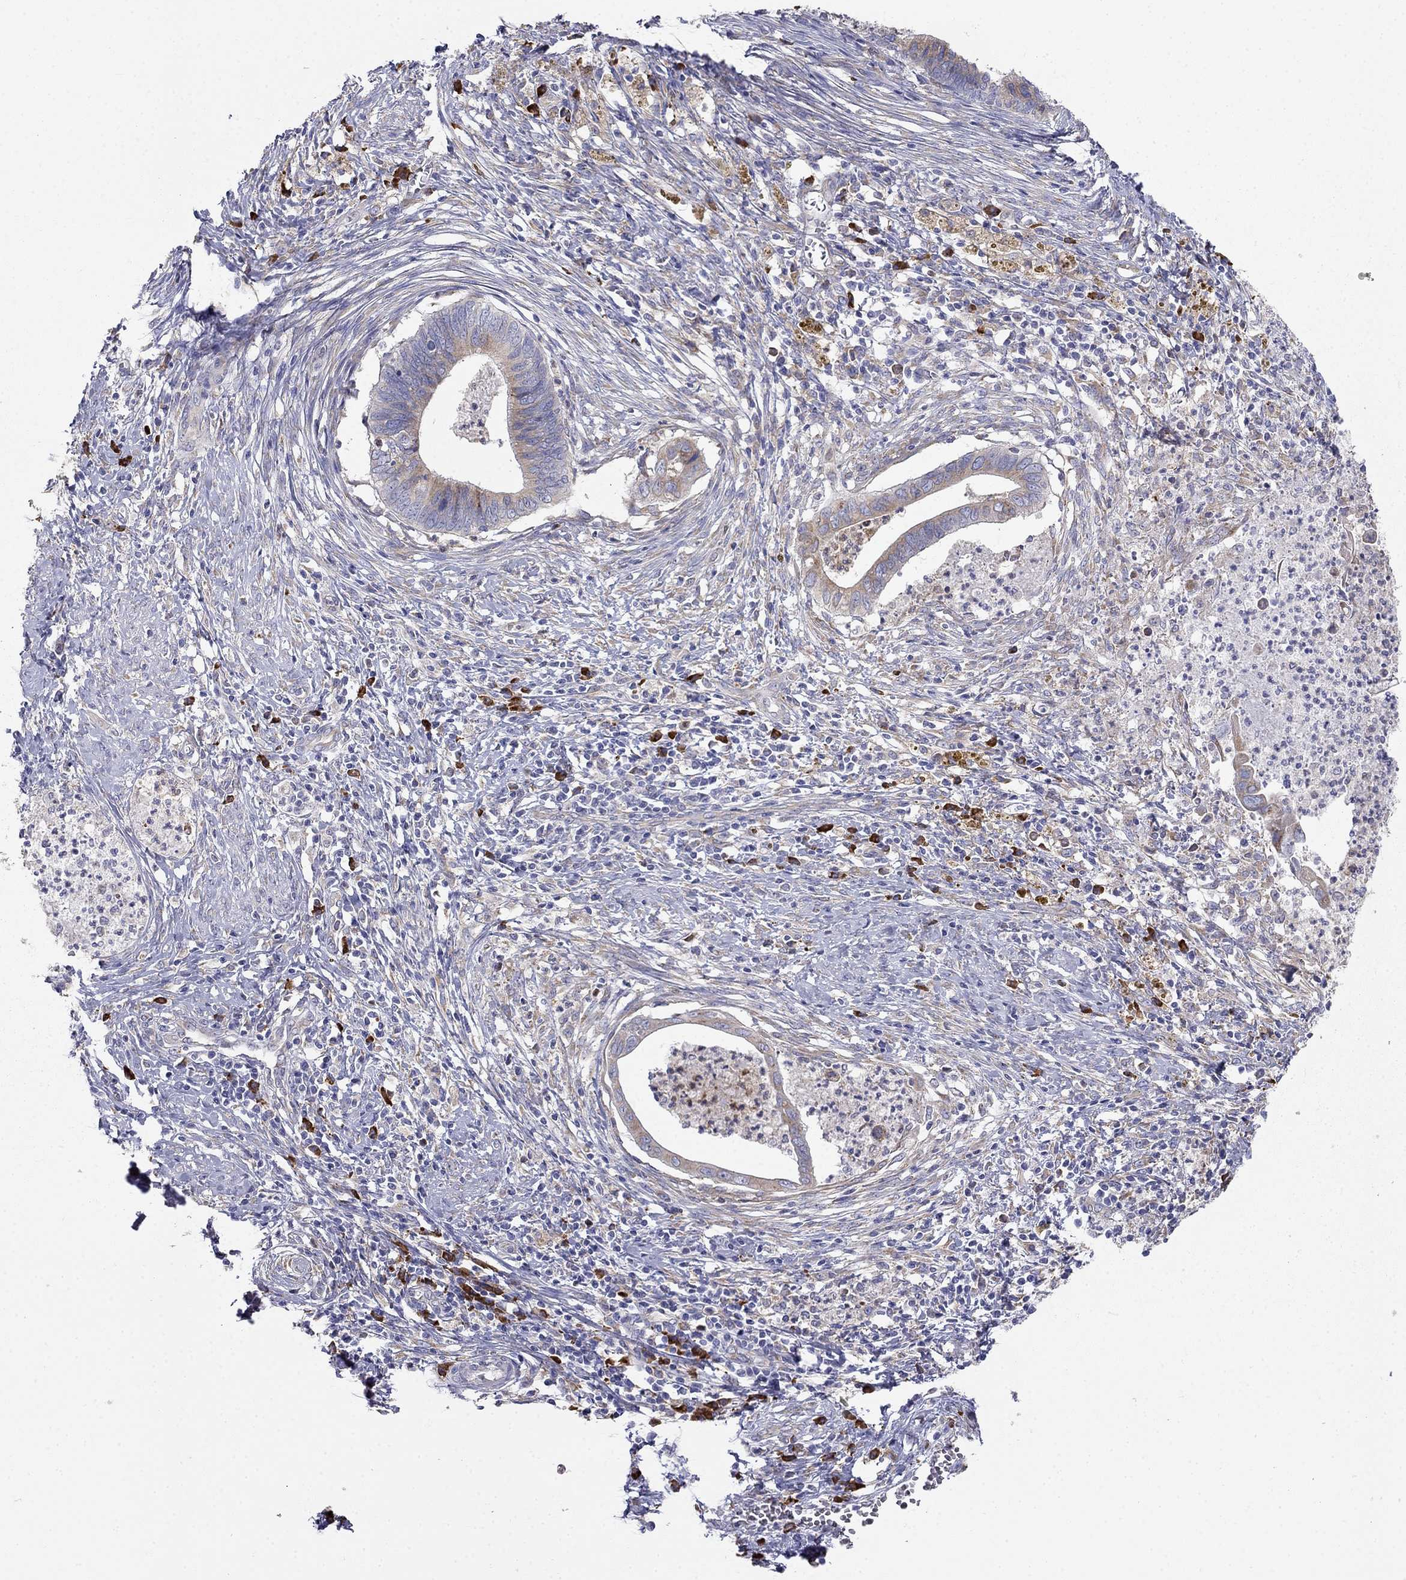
{"staining": {"intensity": "moderate", "quantity": "25%-75%", "location": "cytoplasmic/membranous"}, "tissue": "cervical cancer", "cell_type": "Tumor cells", "image_type": "cancer", "snomed": [{"axis": "morphology", "description": "Adenocarcinoma, NOS"}, {"axis": "topography", "description": "Cervix"}], "caption": "The micrograph demonstrates a brown stain indicating the presence of a protein in the cytoplasmic/membranous of tumor cells in cervical adenocarcinoma.", "gene": "LONRF2", "patient": {"sex": "female", "age": 42}}